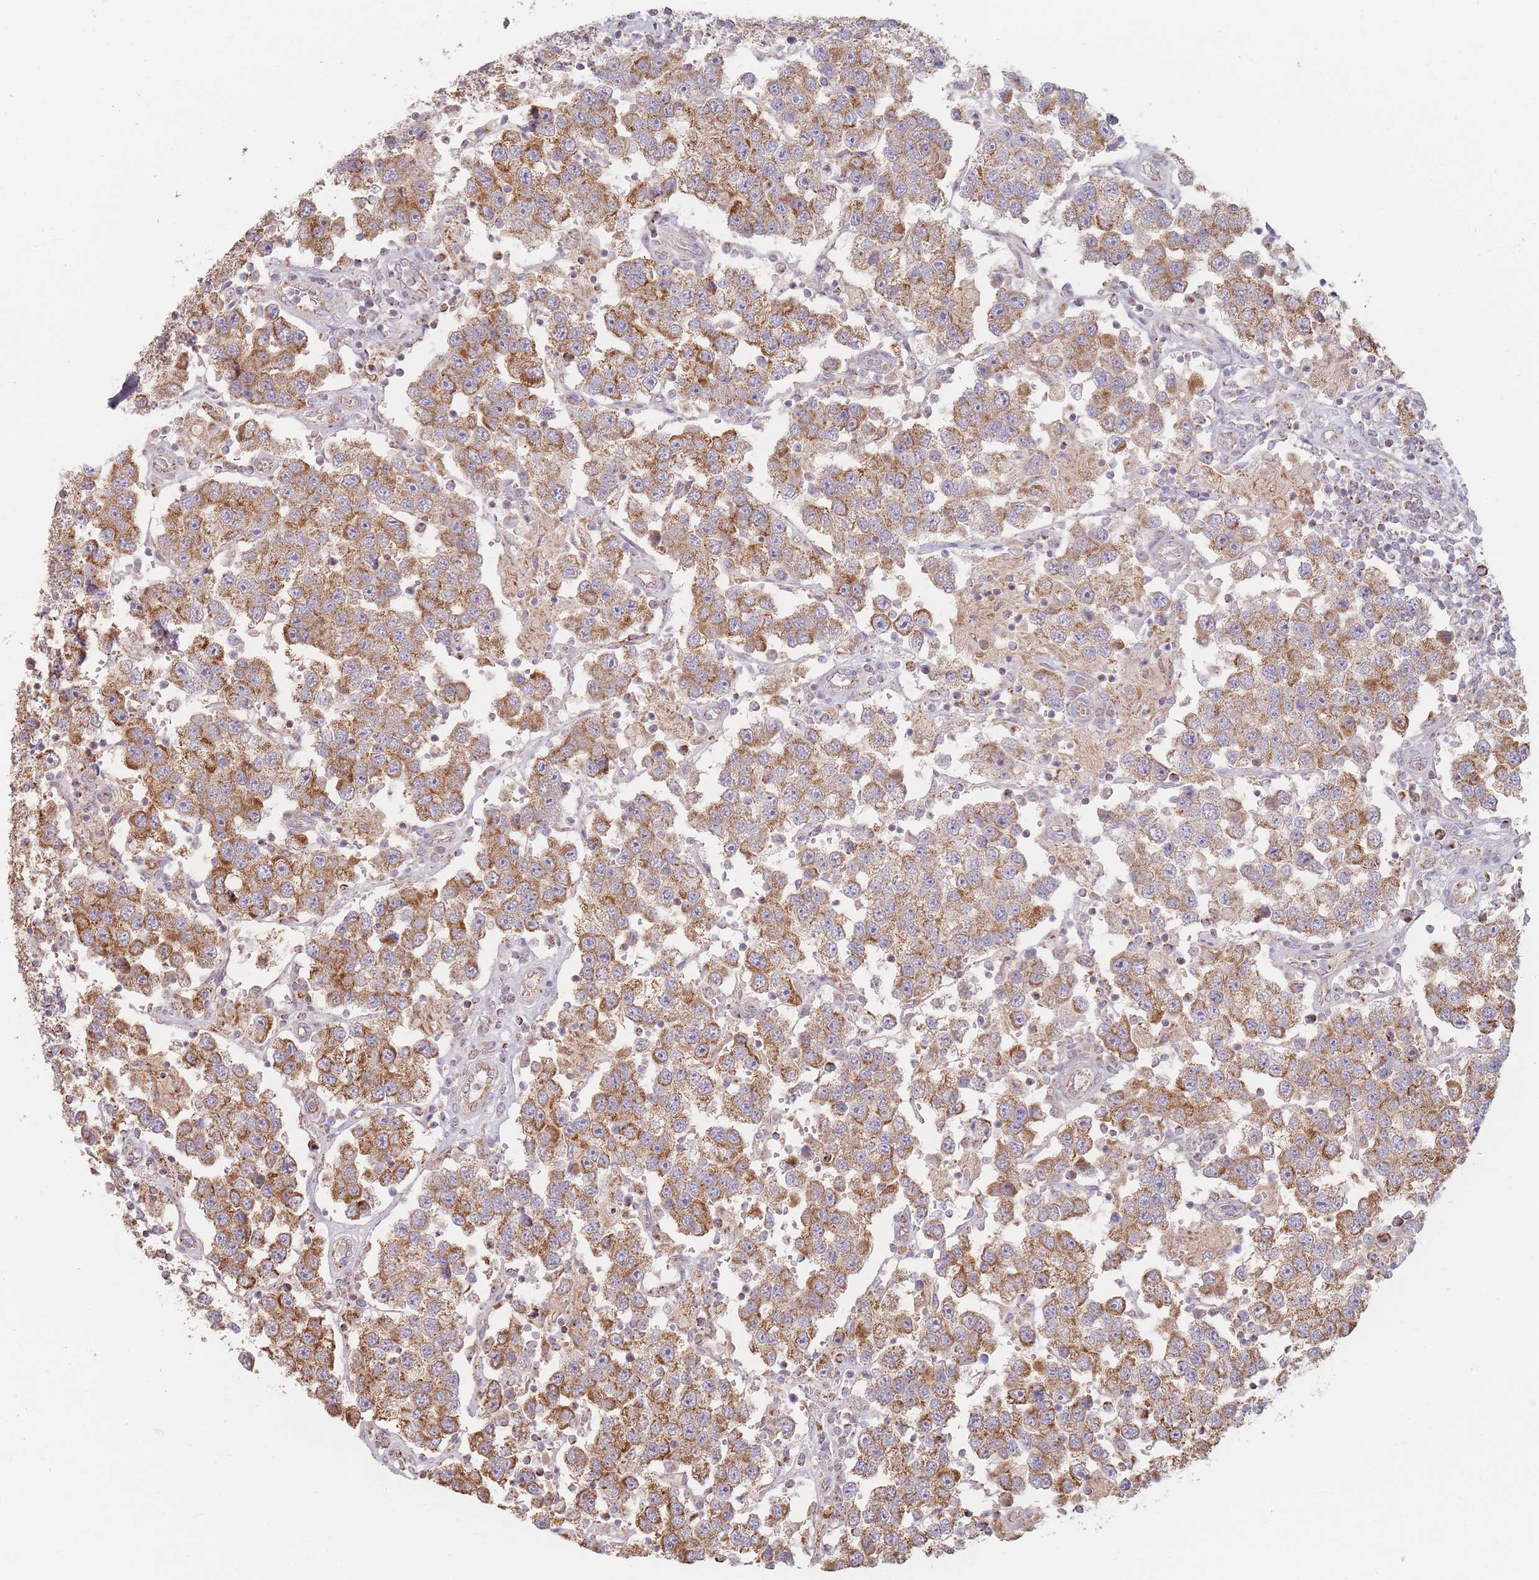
{"staining": {"intensity": "moderate", "quantity": ">75%", "location": "cytoplasmic/membranous"}, "tissue": "testis cancer", "cell_type": "Tumor cells", "image_type": "cancer", "snomed": [{"axis": "morphology", "description": "Seminoma, NOS"}, {"axis": "topography", "description": "Testis"}], "caption": "Immunohistochemical staining of seminoma (testis) shows moderate cytoplasmic/membranous protein staining in approximately >75% of tumor cells.", "gene": "ESRP2", "patient": {"sex": "male", "age": 37}}